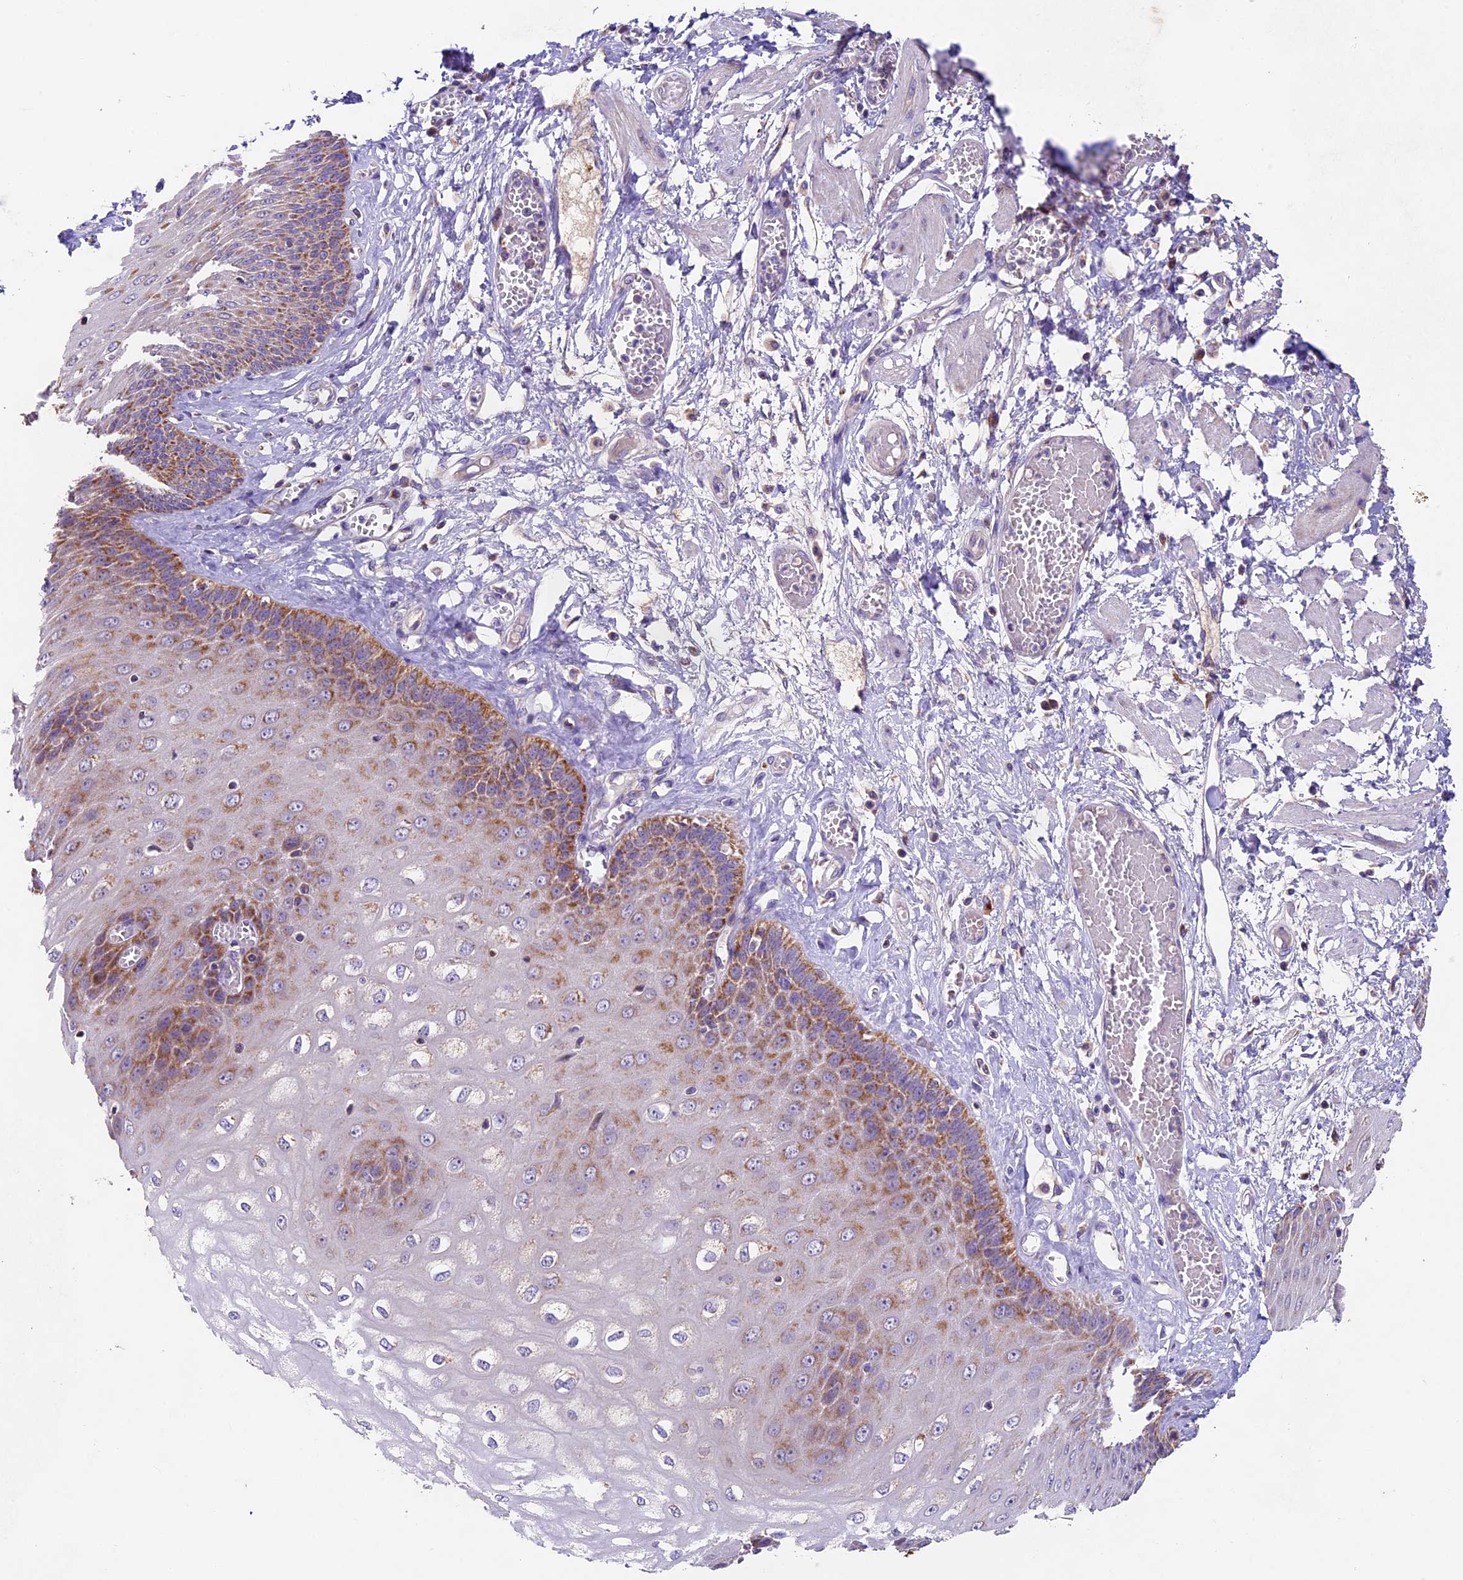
{"staining": {"intensity": "moderate", "quantity": ">75%", "location": "cytoplasmic/membranous"}, "tissue": "esophagus", "cell_type": "Squamous epithelial cells", "image_type": "normal", "snomed": [{"axis": "morphology", "description": "Normal tissue, NOS"}, {"axis": "topography", "description": "Esophagus"}], "caption": "Protein staining displays moderate cytoplasmic/membranous expression in approximately >75% of squamous epithelial cells in normal esophagus.", "gene": "PMPCB", "patient": {"sex": "male", "age": 60}}